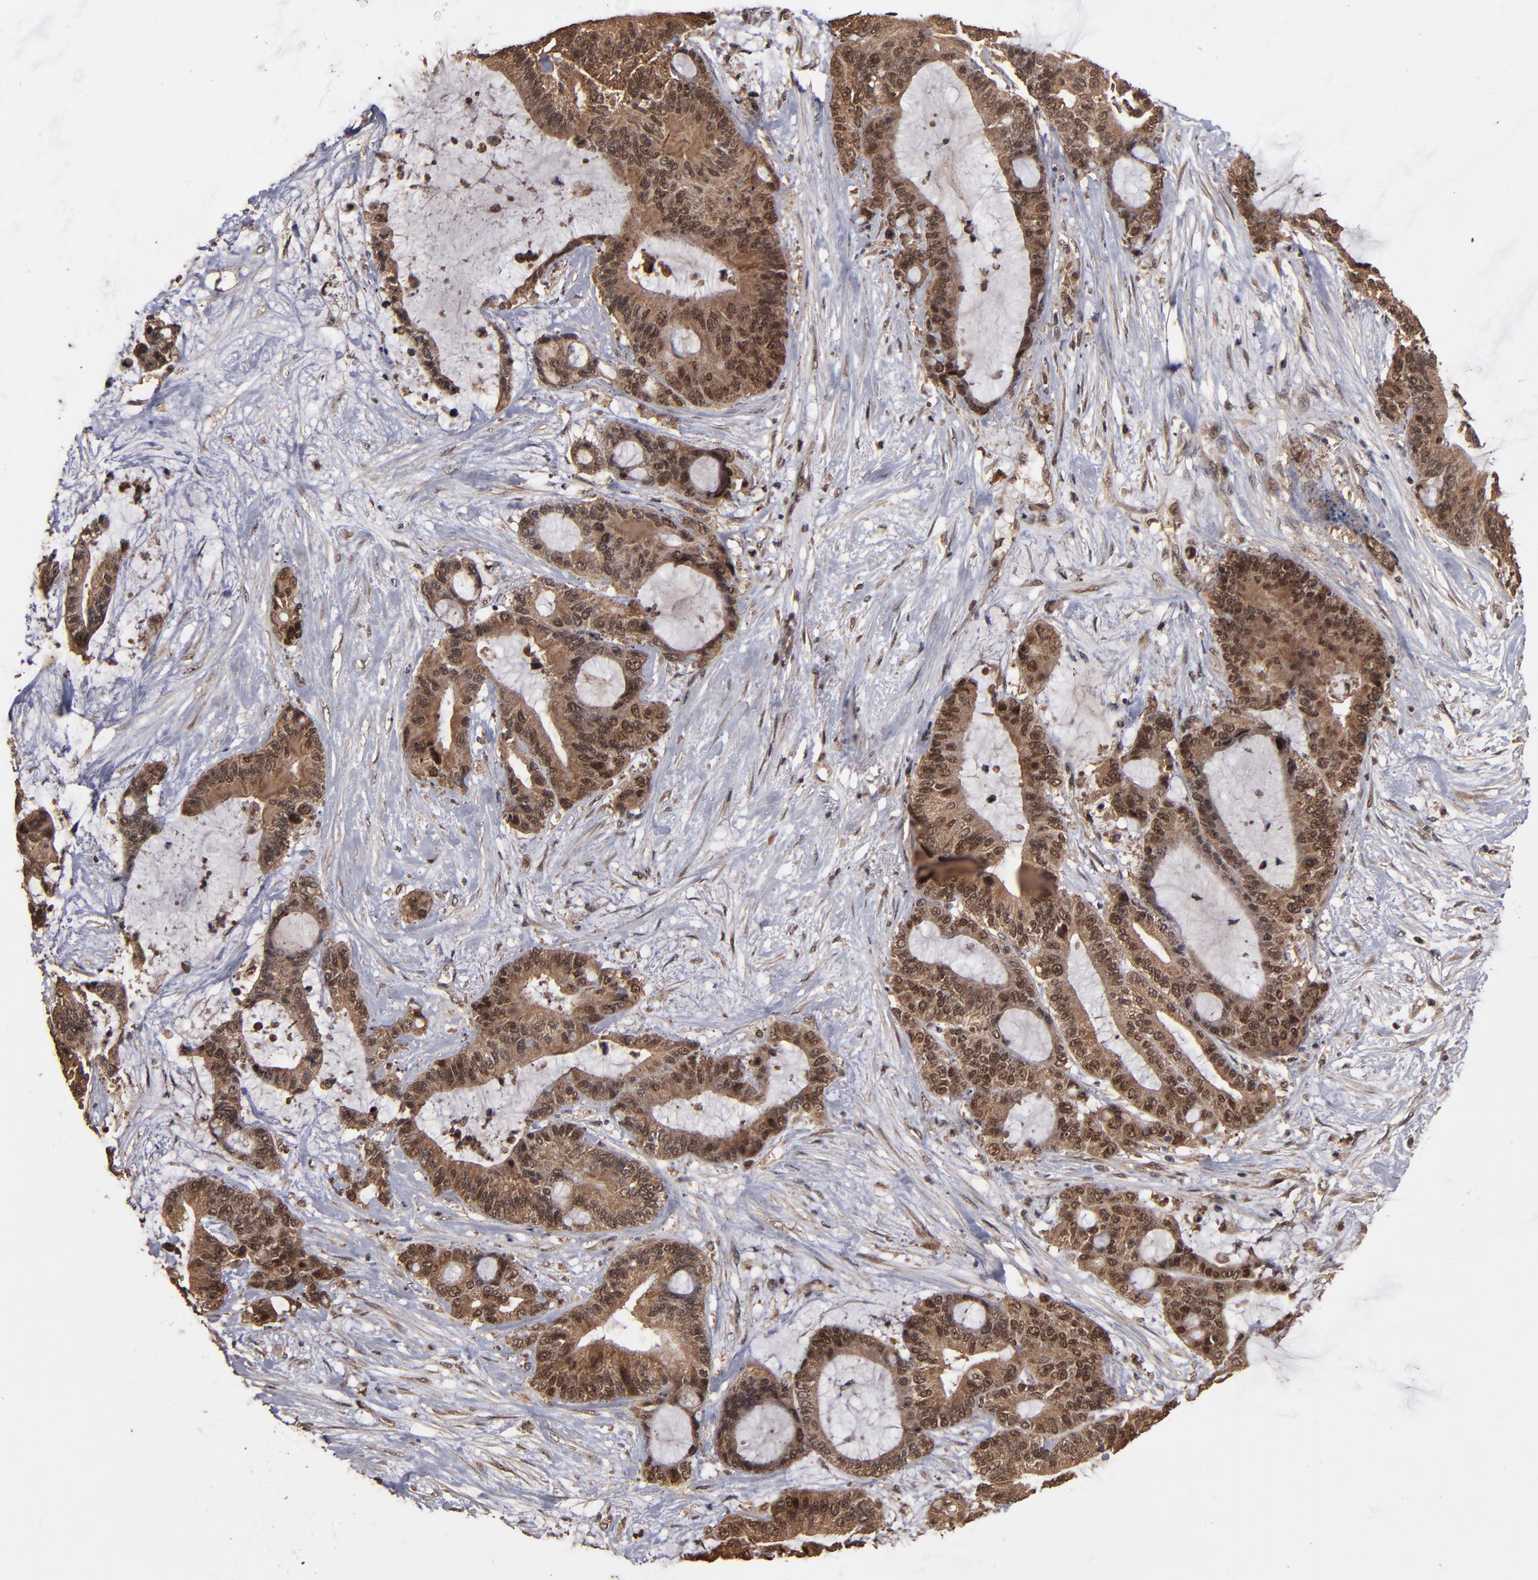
{"staining": {"intensity": "strong", "quantity": ">75%", "location": "cytoplasmic/membranous,nuclear"}, "tissue": "liver cancer", "cell_type": "Tumor cells", "image_type": "cancer", "snomed": [{"axis": "morphology", "description": "Cholangiocarcinoma"}, {"axis": "topography", "description": "Liver"}], "caption": "Immunohistochemistry micrograph of neoplastic tissue: liver cholangiocarcinoma stained using IHC reveals high levels of strong protein expression localized specifically in the cytoplasmic/membranous and nuclear of tumor cells, appearing as a cytoplasmic/membranous and nuclear brown color.", "gene": "NXF2B", "patient": {"sex": "female", "age": 73}}